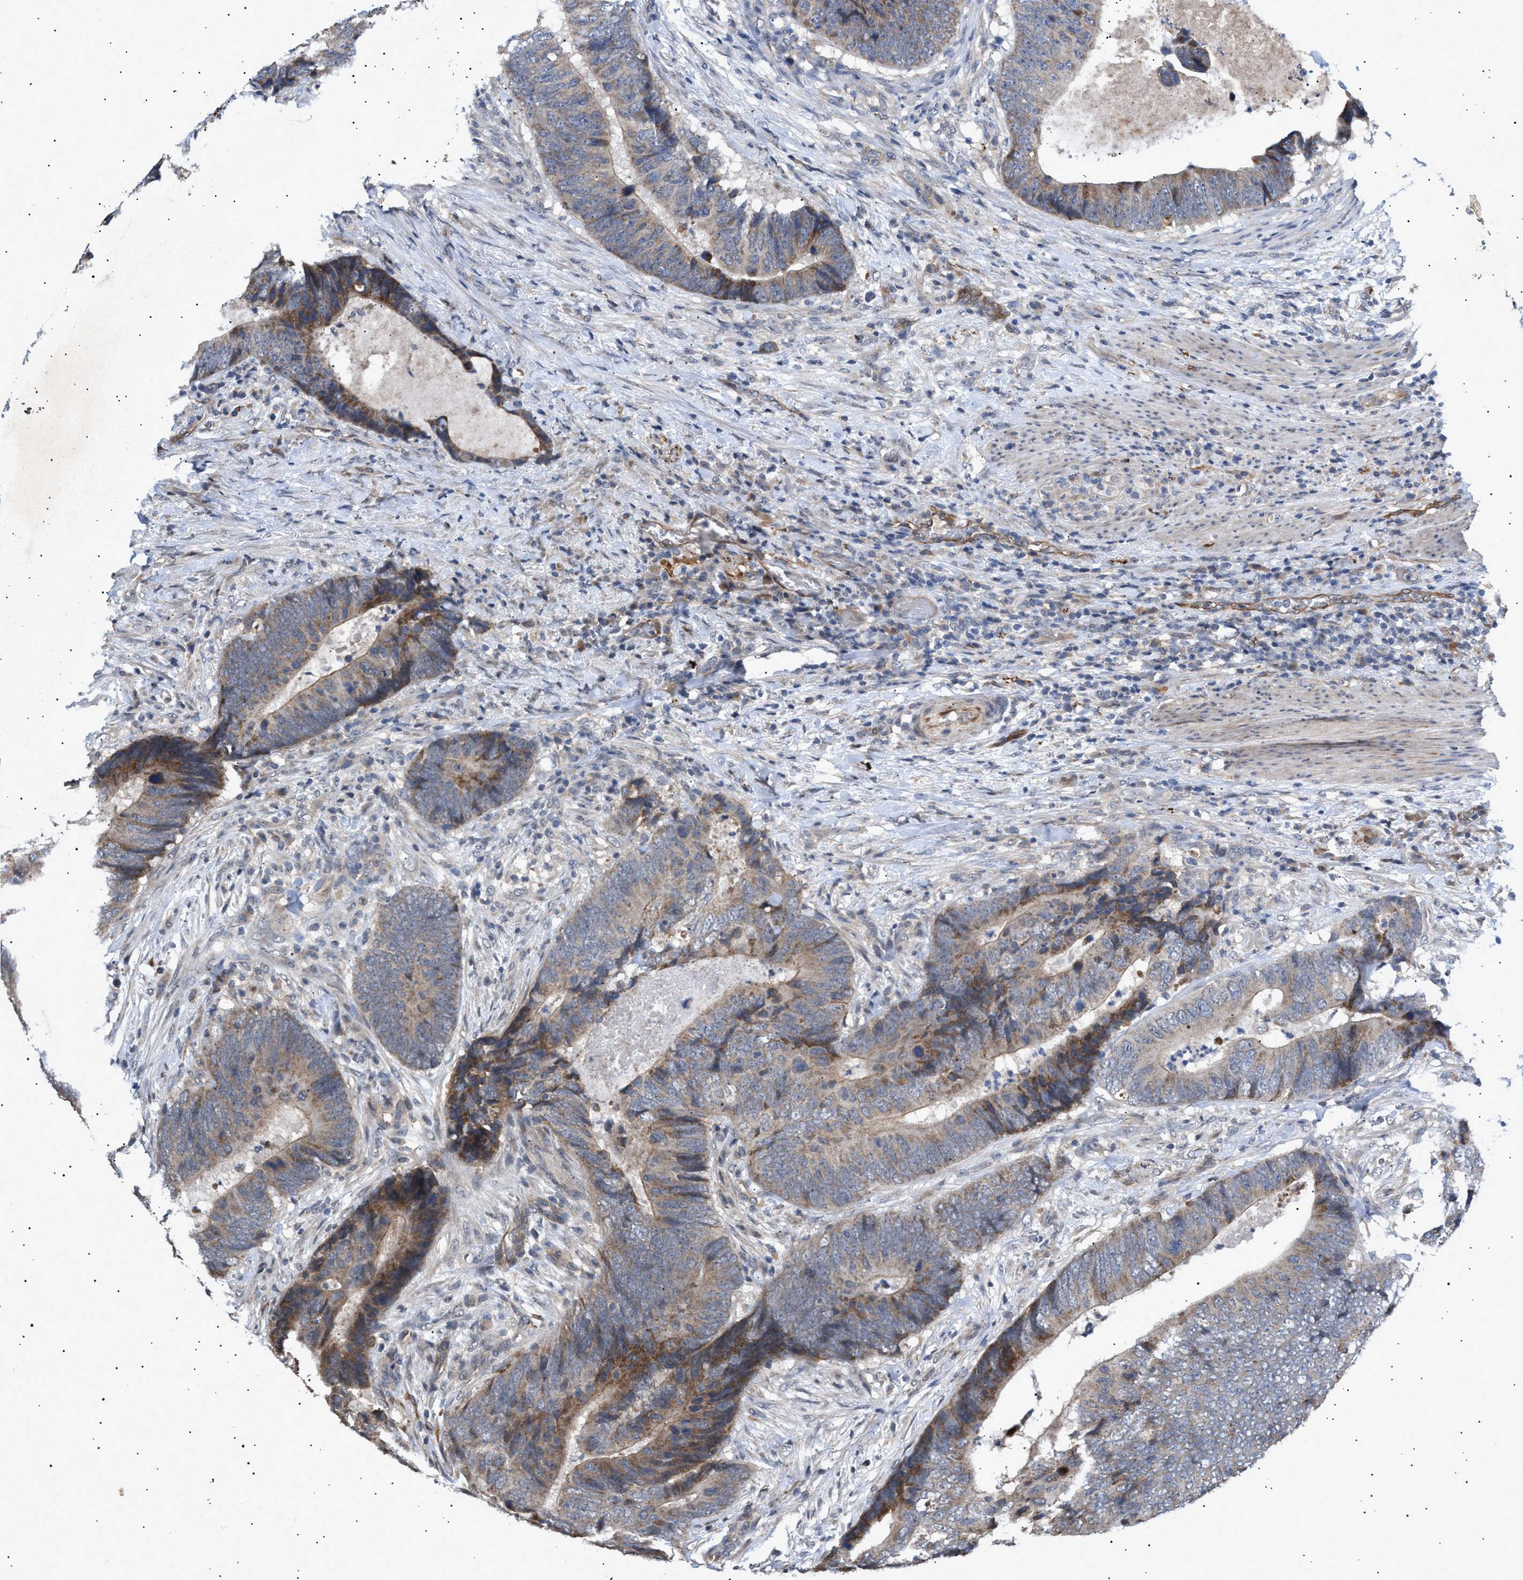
{"staining": {"intensity": "moderate", "quantity": "25%-75%", "location": "cytoplasmic/membranous"}, "tissue": "colorectal cancer", "cell_type": "Tumor cells", "image_type": "cancer", "snomed": [{"axis": "morphology", "description": "Adenocarcinoma, NOS"}, {"axis": "topography", "description": "Colon"}], "caption": "The photomicrograph displays immunohistochemical staining of colorectal adenocarcinoma. There is moderate cytoplasmic/membranous expression is identified in about 25%-75% of tumor cells. The staining is performed using DAB (3,3'-diaminobenzidine) brown chromogen to label protein expression. The nuclei are counter-stained blue using hematoxylin.", "gene": "SIRT5", "patient": {"sex": "male", "age": 56}}